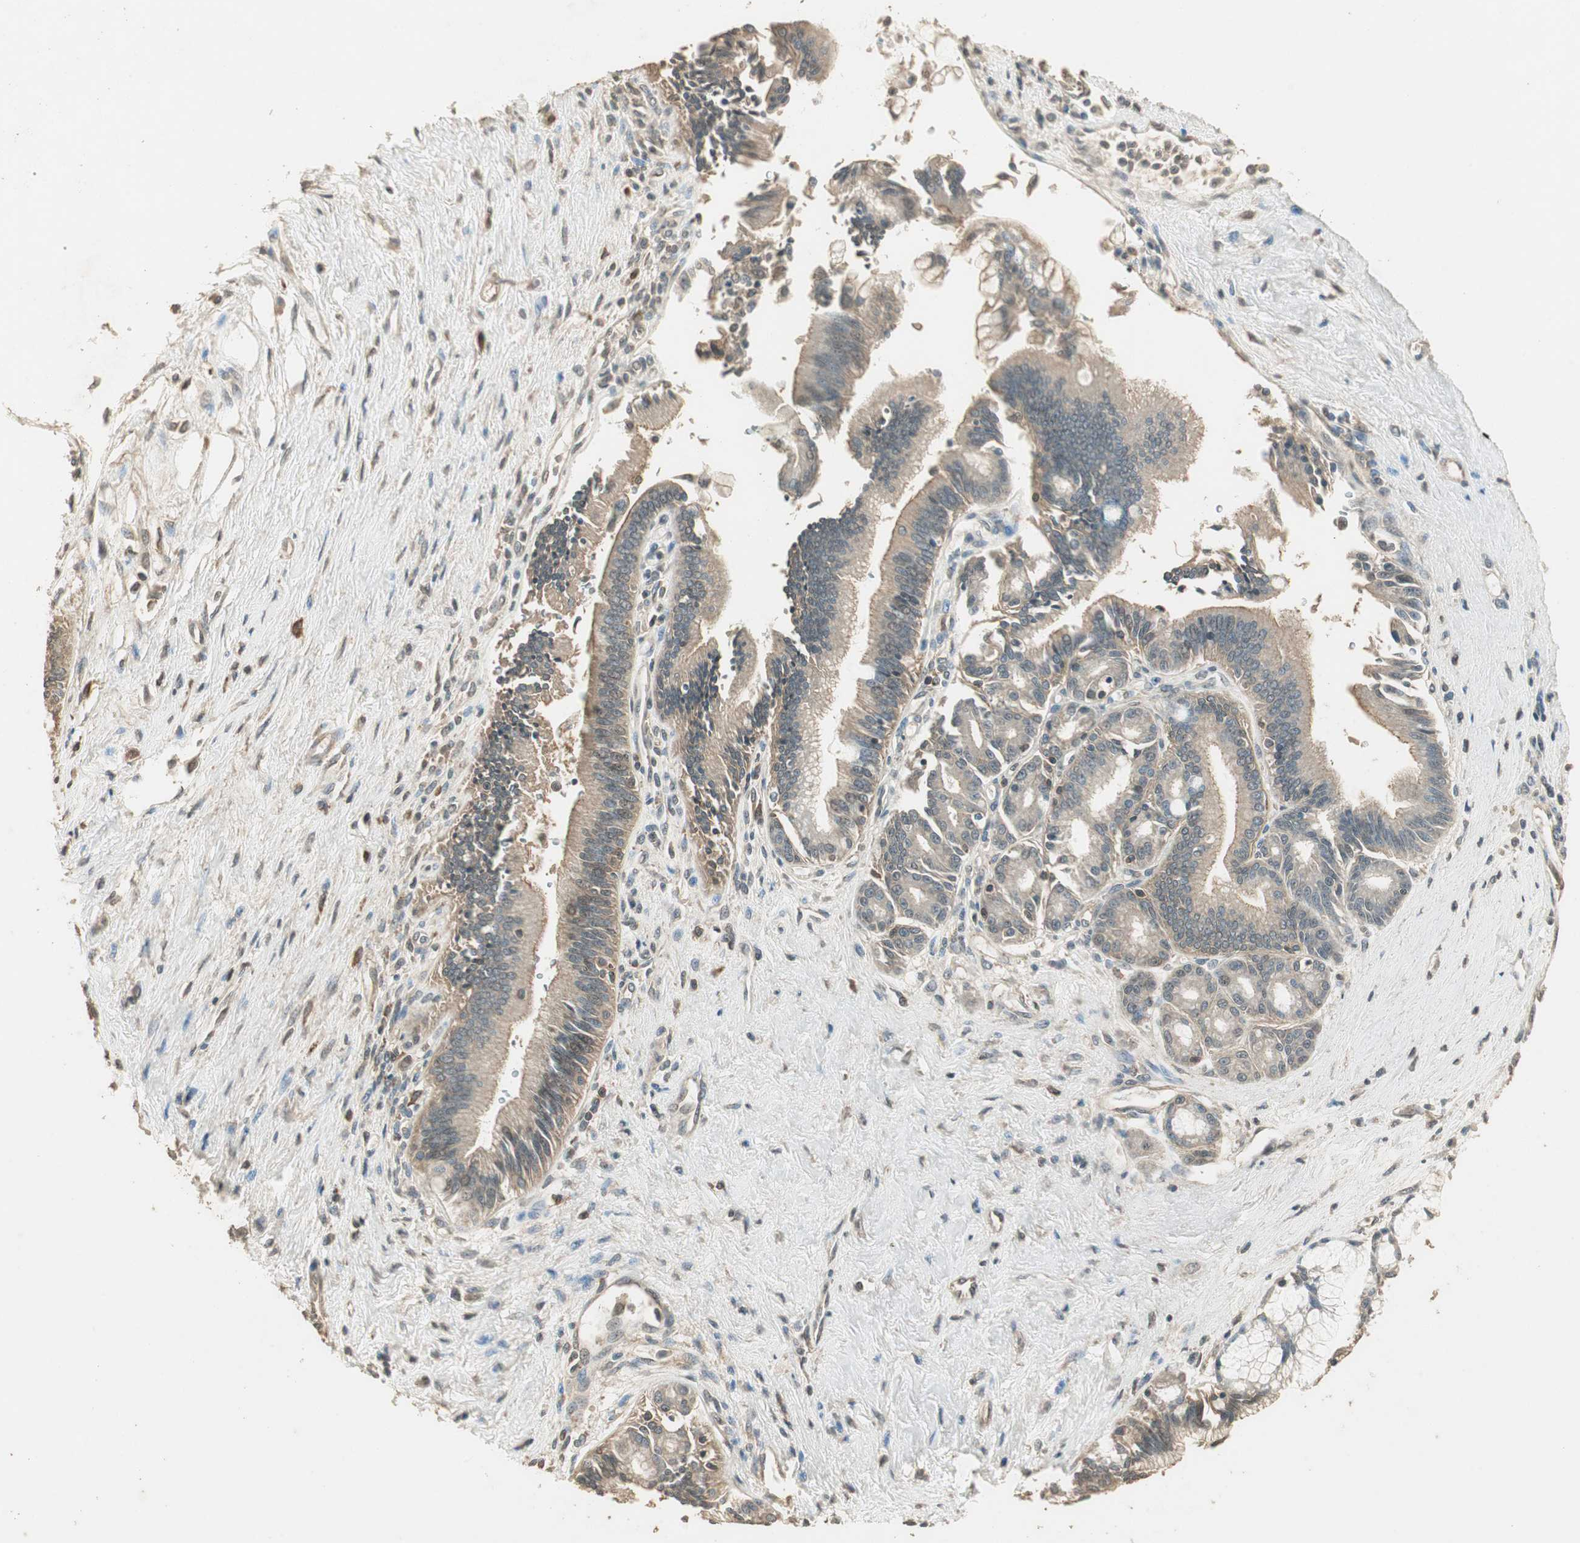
{"staining": {"intensity": "weak", "quantity": "<25%", "location": "cytoplasmic/membranous"}, "tissue": "pancreatic cancer", "cell_type": "Tumor cells", "image_type": "cancer", "snomed": [{"axis": "morphology", "description": "Adenocarcinoma, NOS"}, {"axis": "topography", "description": "Pancreas"}], "caption": "Immunohistochemistry (IHC) image of pancreatic cancer stained for a protein (brown), which exhibits no expression in tumor cells. (DAB immunohistochemistry (IHC), high magnification).", "gene": "USP2", "patient": {"sex": "male", "age": 59}}